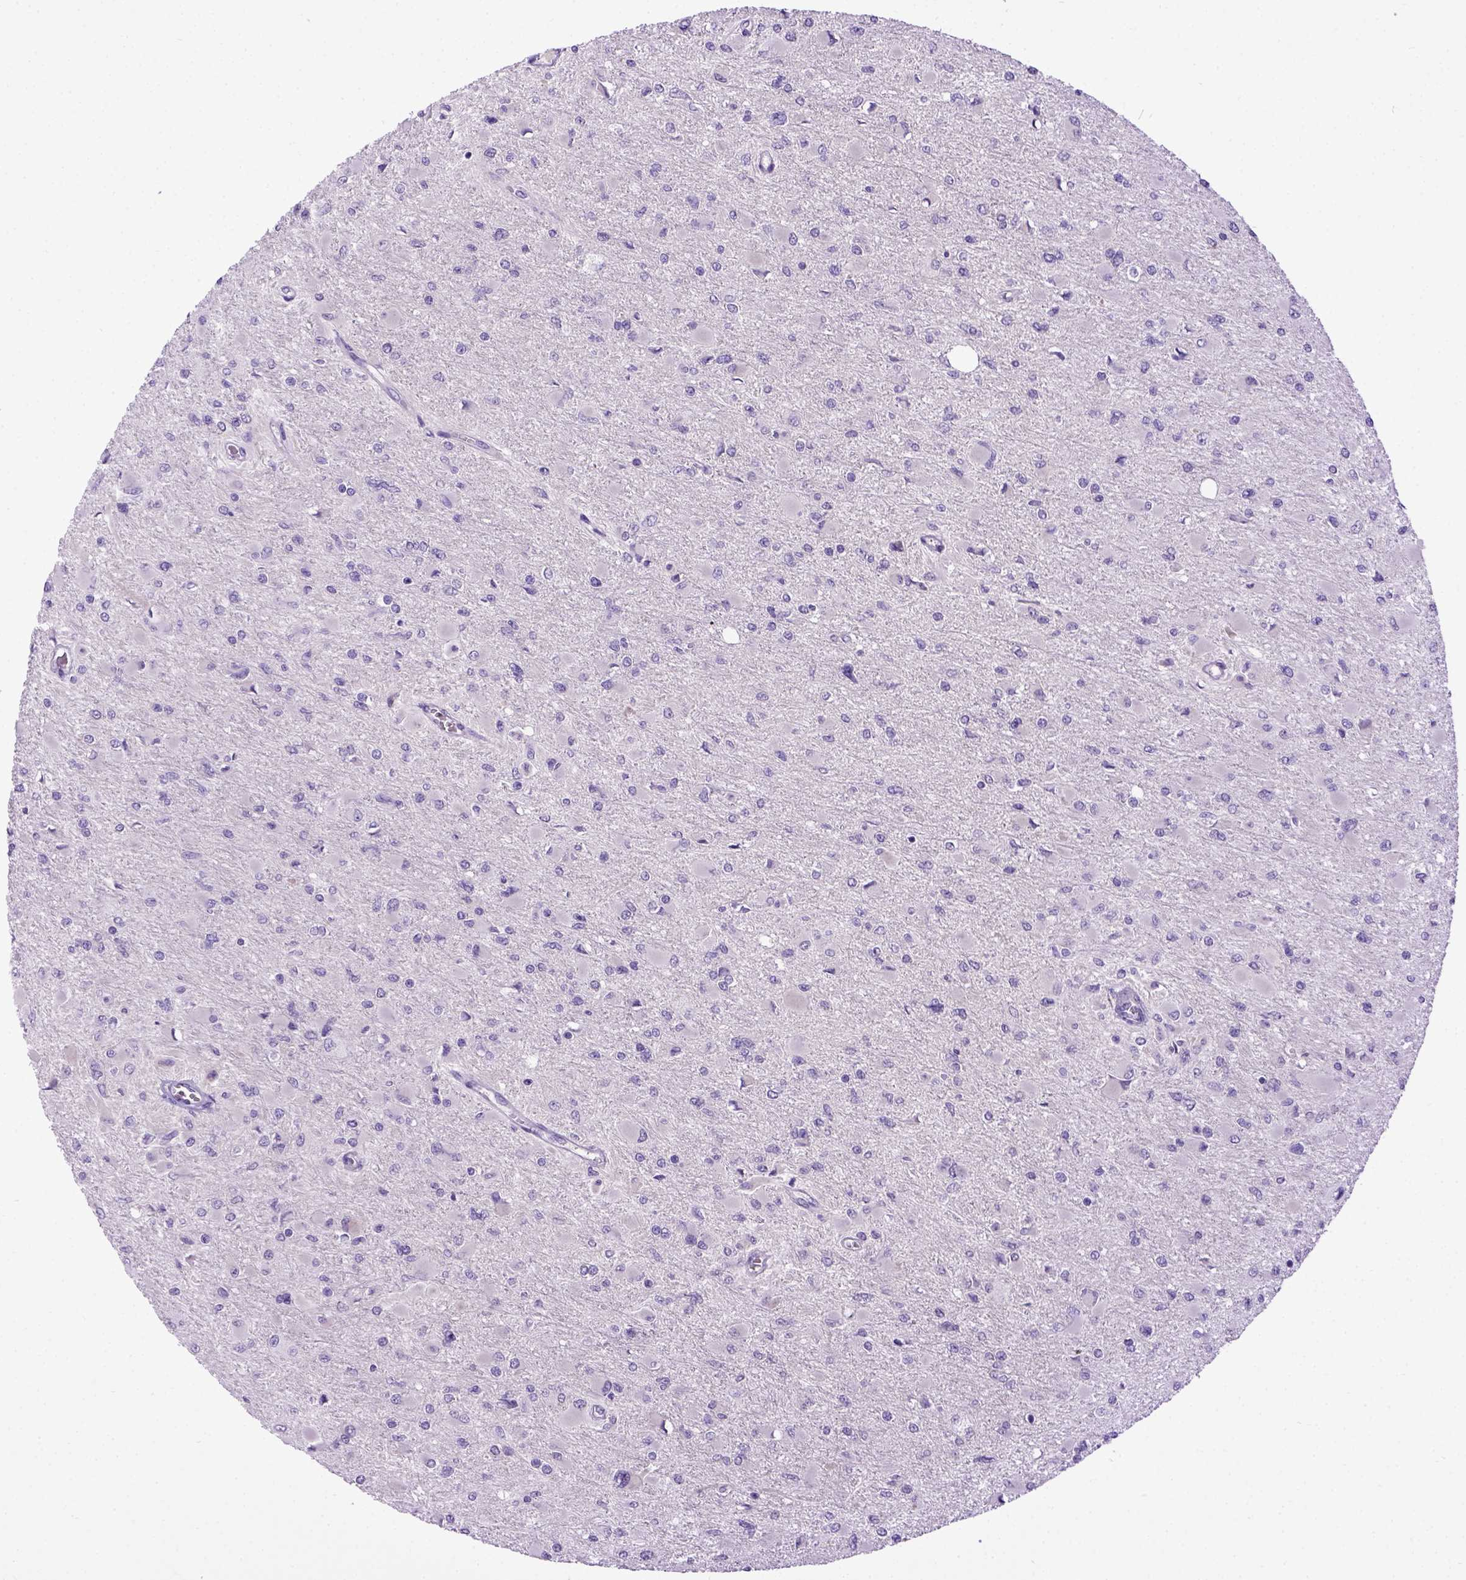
{"staining": {"intensity": "negative", "quantity": "none", "location": "none"}, "tissue": "glioma", "cell_type": "Tumor cells", "image_type": "cancer", "snomed": [{"axis": "morphology", "description": "Glioma, malignant, High grade"}, {"axis": "topography", "description": "Cerebral cortex"}], "caption": "Protein analysis of malignant glioma (high-grade) demonstrates no significant positivity in tumor cells. (DAB immunohistochemistry (IHC) visualized using brightfield microscopy, high magnification).", "gene": "CDH1", "patient": {"sex": "female", "age": 36}}